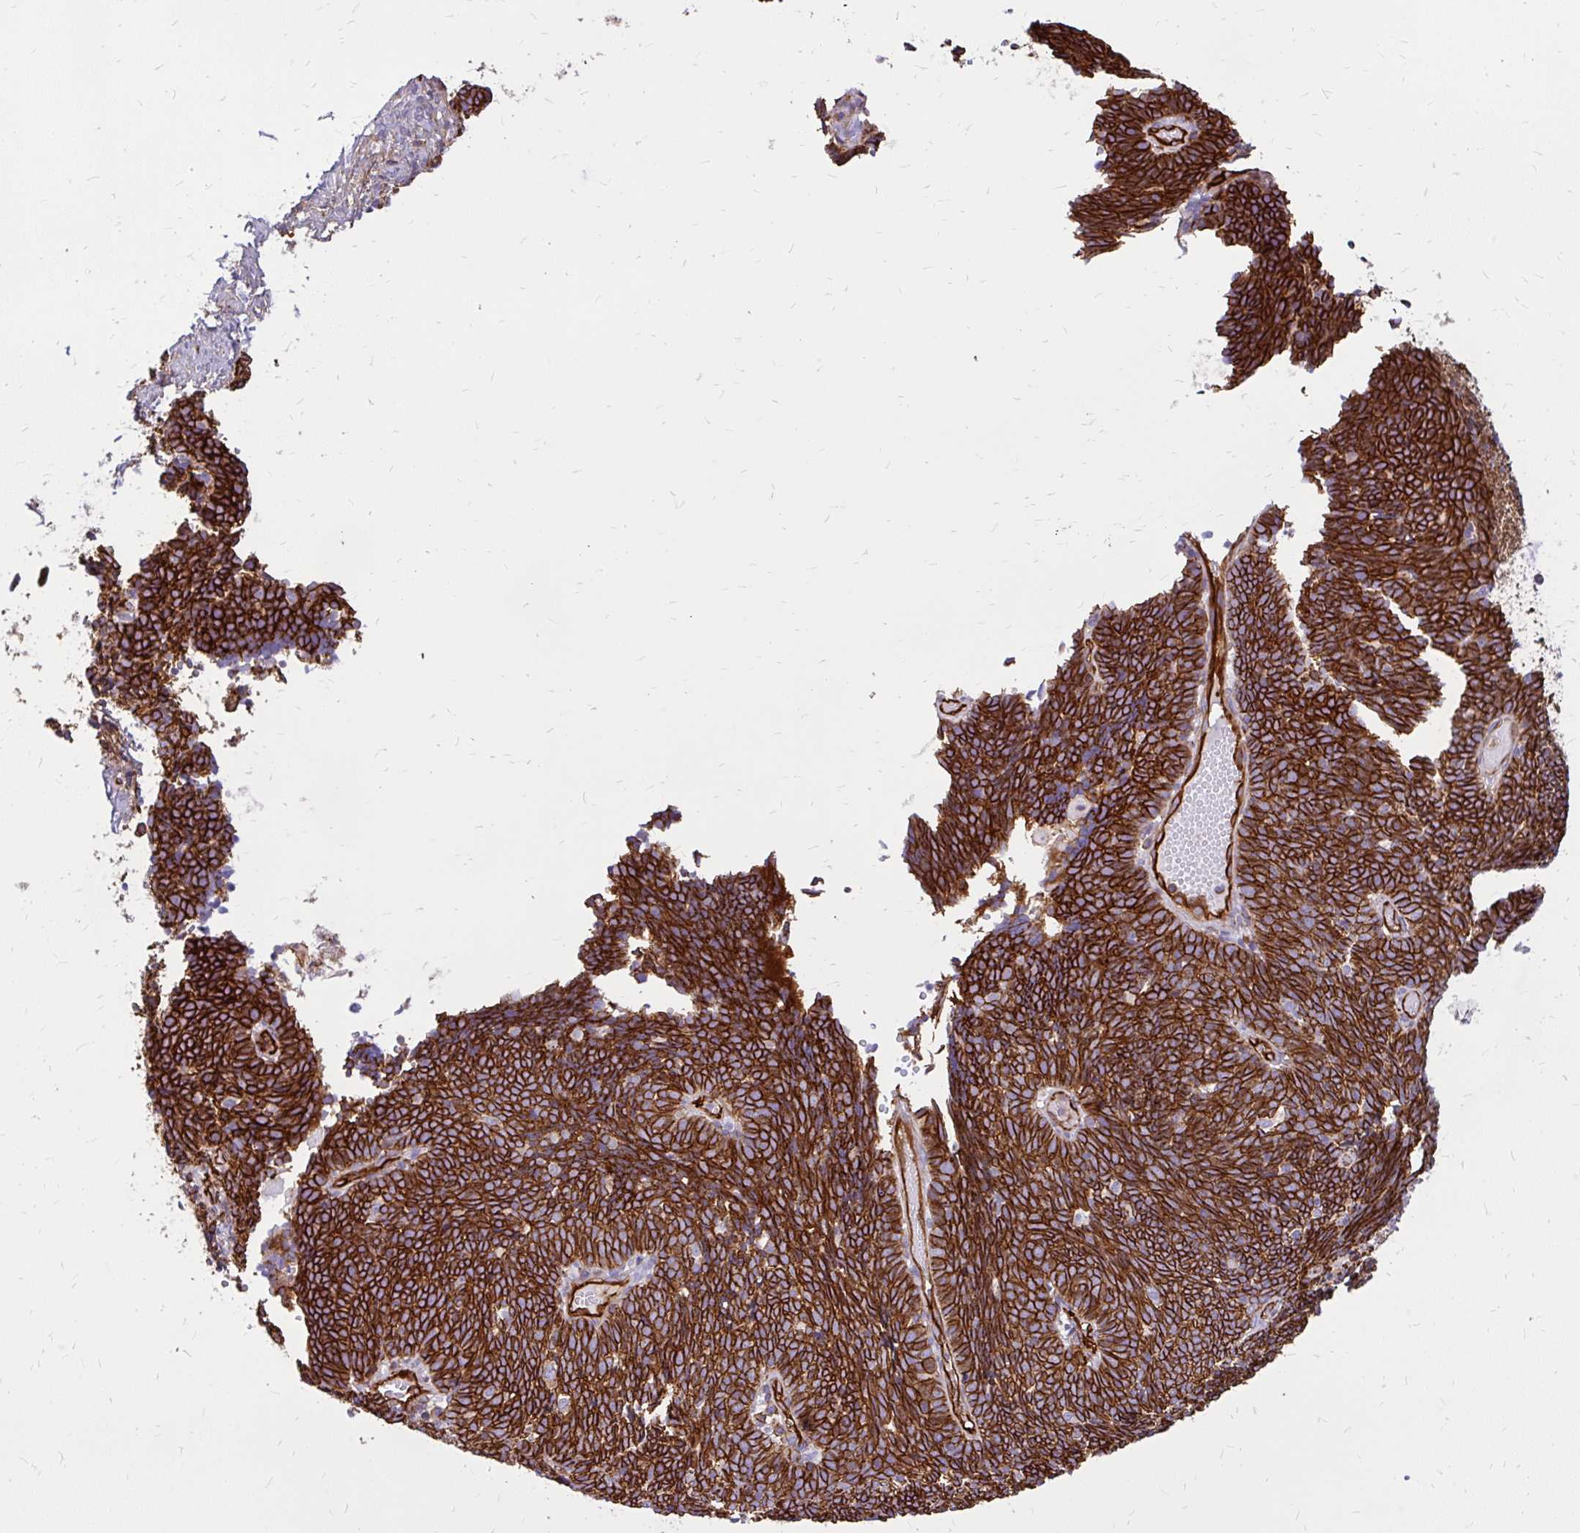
{"staining": {"intensity": "strong", "quantity": ">75%", "location": "cytoplasmic/membranous"}, "tissue": "cervical cancer", "cell_type": "Tumor cells", "image_type": "cancer", "snomed": [{"axis": "morphology", "description": "Squamous cell carcinoma, NOS"}, {"axis": "topography", "description": "Cervix"}], "caption": "Strong cytoplasmic/membranous positivity is appreciated in about >75% of tumor cells in cervical cancer. (DAB (3,3'-diaminobenzidine) = brown stain, brightfield microscopy at high magnification).", "gene": "MAP1LC3B", "patient": {"sex": "female", "age": 39}}